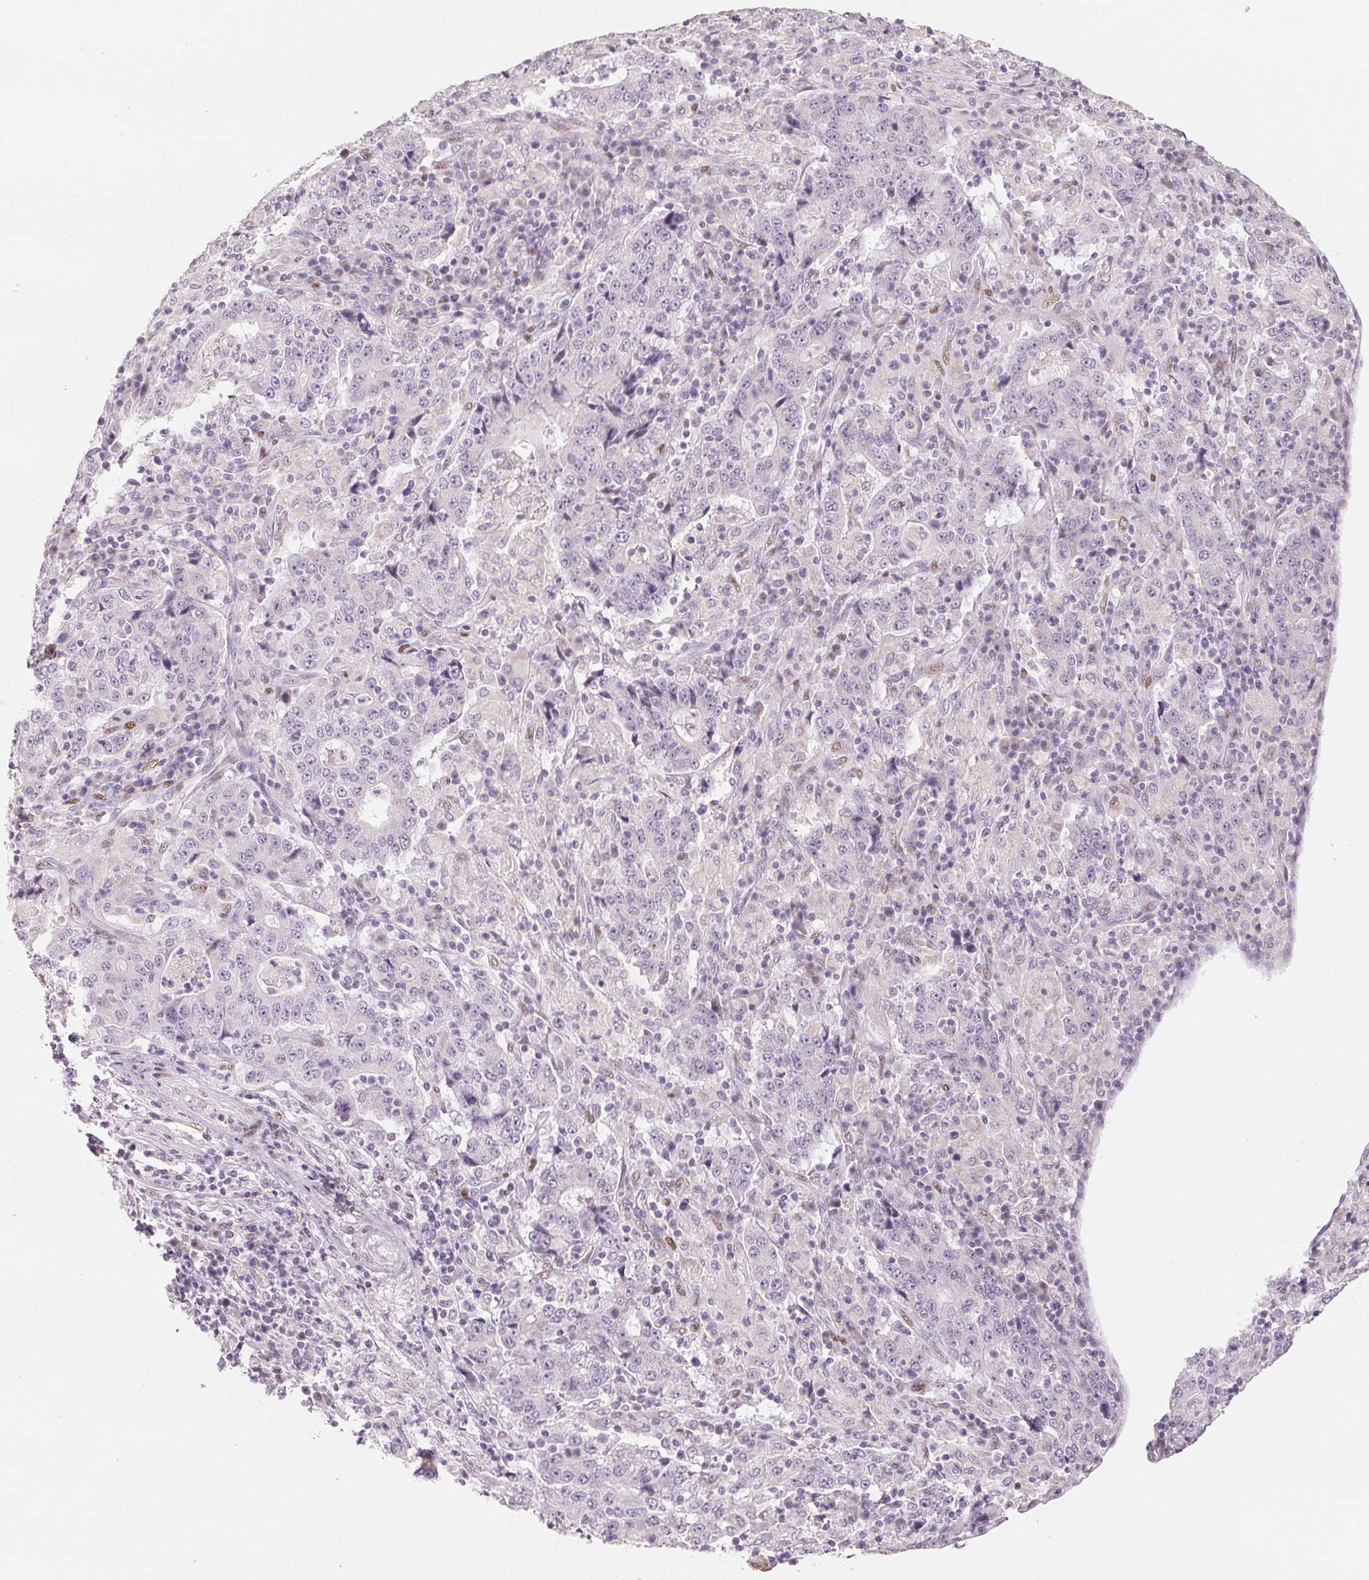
{"staining": {"intensity": "negative", "quantity": "none", "location": "none"}, "tissue": "stomach cancer", "cell_type": "Tumor cells", "image_type": "cancer", "snomed": [{"axis": "morphology", "description": "Normal tissue, NOS"}, {"axis": "morphology", "description": "Adenocarcinoma, NOS"}, {"axis": "topography", "description": "Stomach, upper"}, {"axis": "topography", "description": "Stomach"}], "caption": "Immunohistochemistry (IHC) image of human stomach adenocarcinoma stained for a protein (brown), which reveals no expression in tumor cells.", "gene": "SMARCD3", "patient": {"sex": "male", "age": 59}}